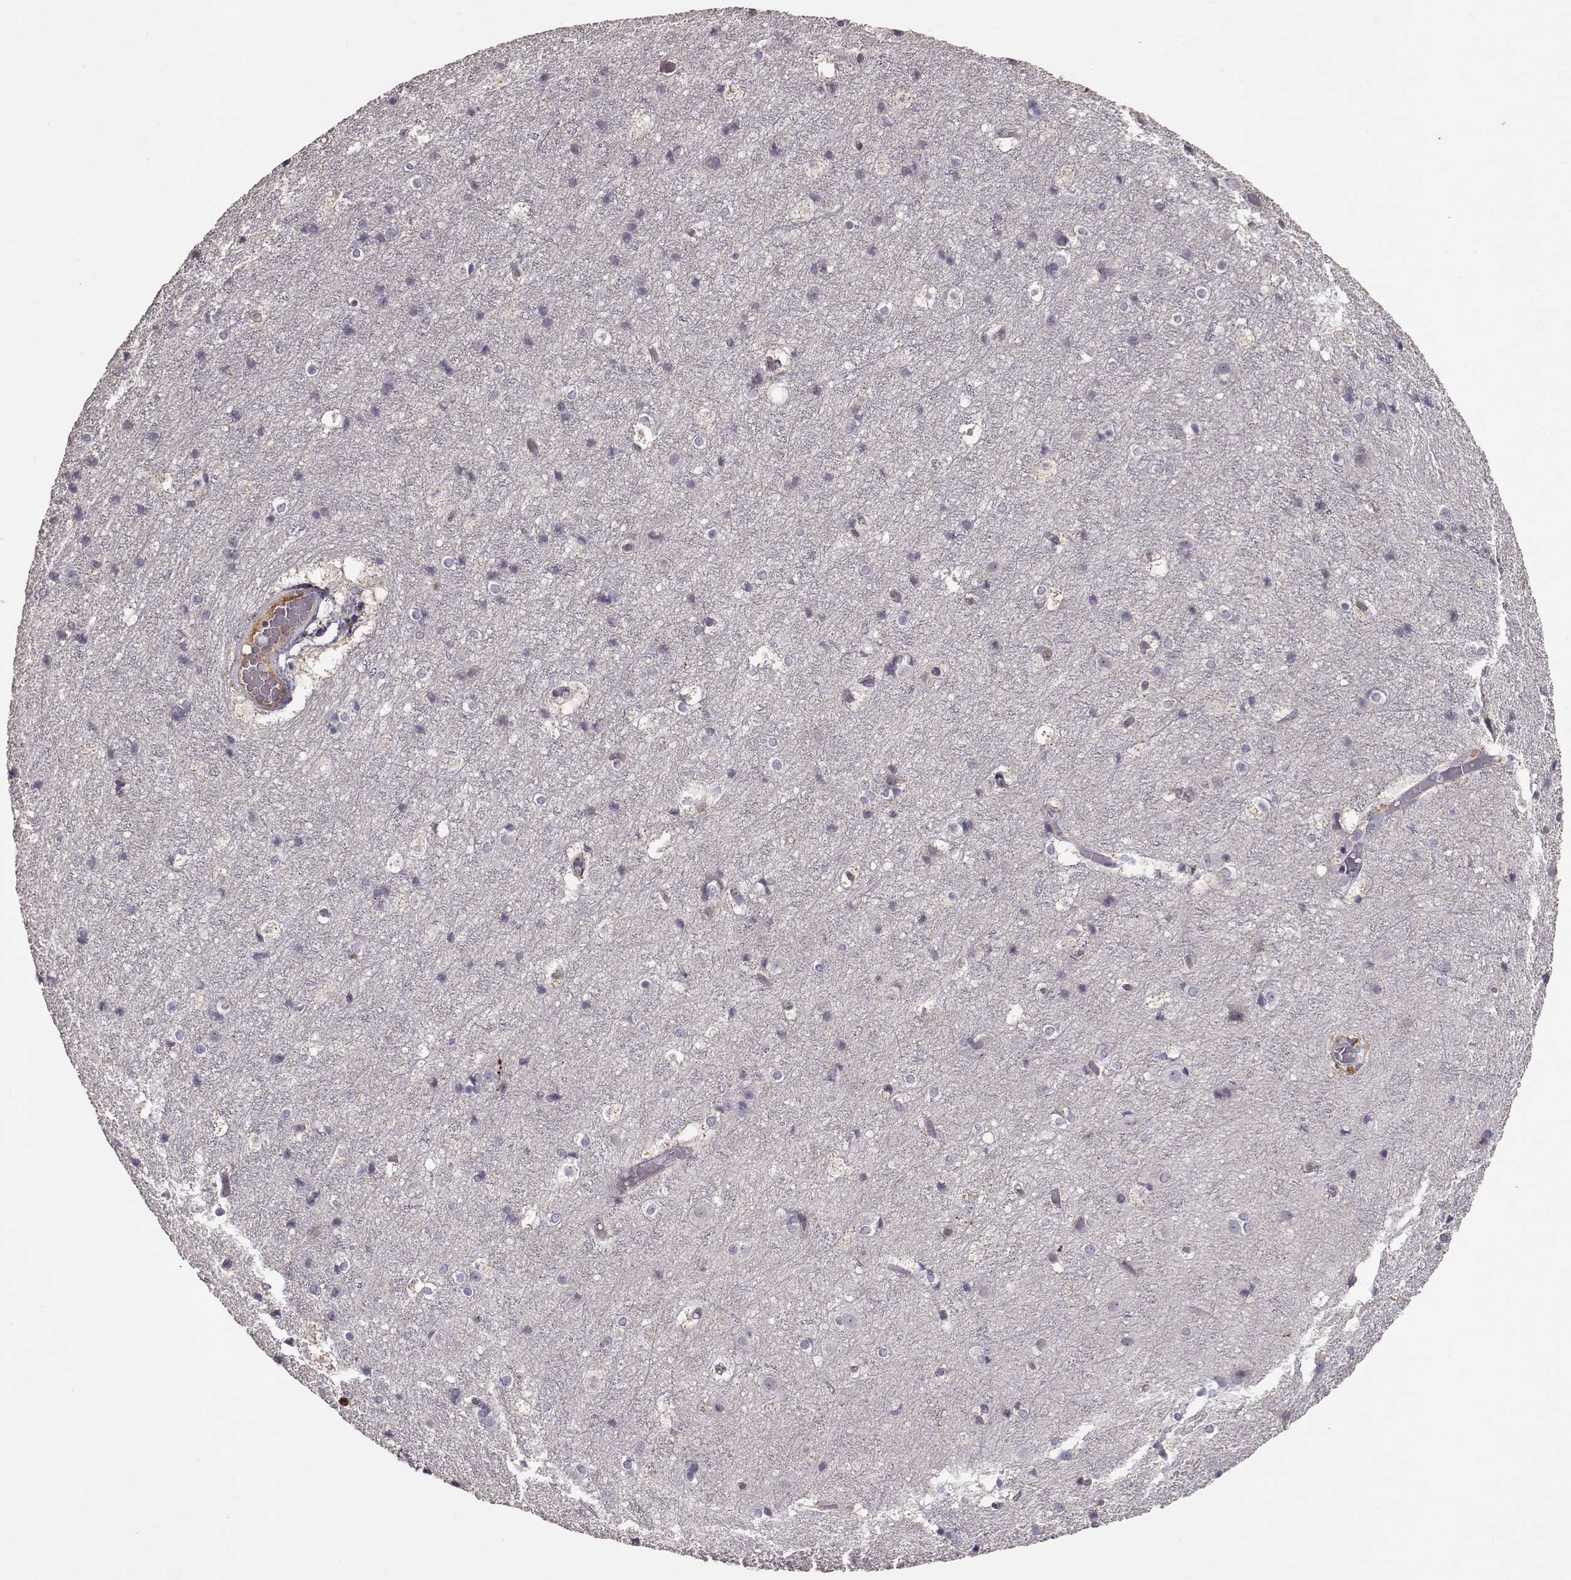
{"staining": {"intensity": "negative", "quantity": "none", "location": "none"}, "tissue": "cerebral cortex", "cell_type": "Endothelial cells", "image_type": "normal", "snomed": [{"axis": "morphology", "description": "Normal tissue, NOS"}, {"axis": "topography", "description": "Cerebral cortex"}], "caption": "High power microscopy micrograph of an immunohistochemistry (IHC) photomicrograph of unremarkable cerebral cortex, revealing no significant expression in endothelial cells.", "gene": "PMCH", "patient": {"sex": "female", "age": 52}}